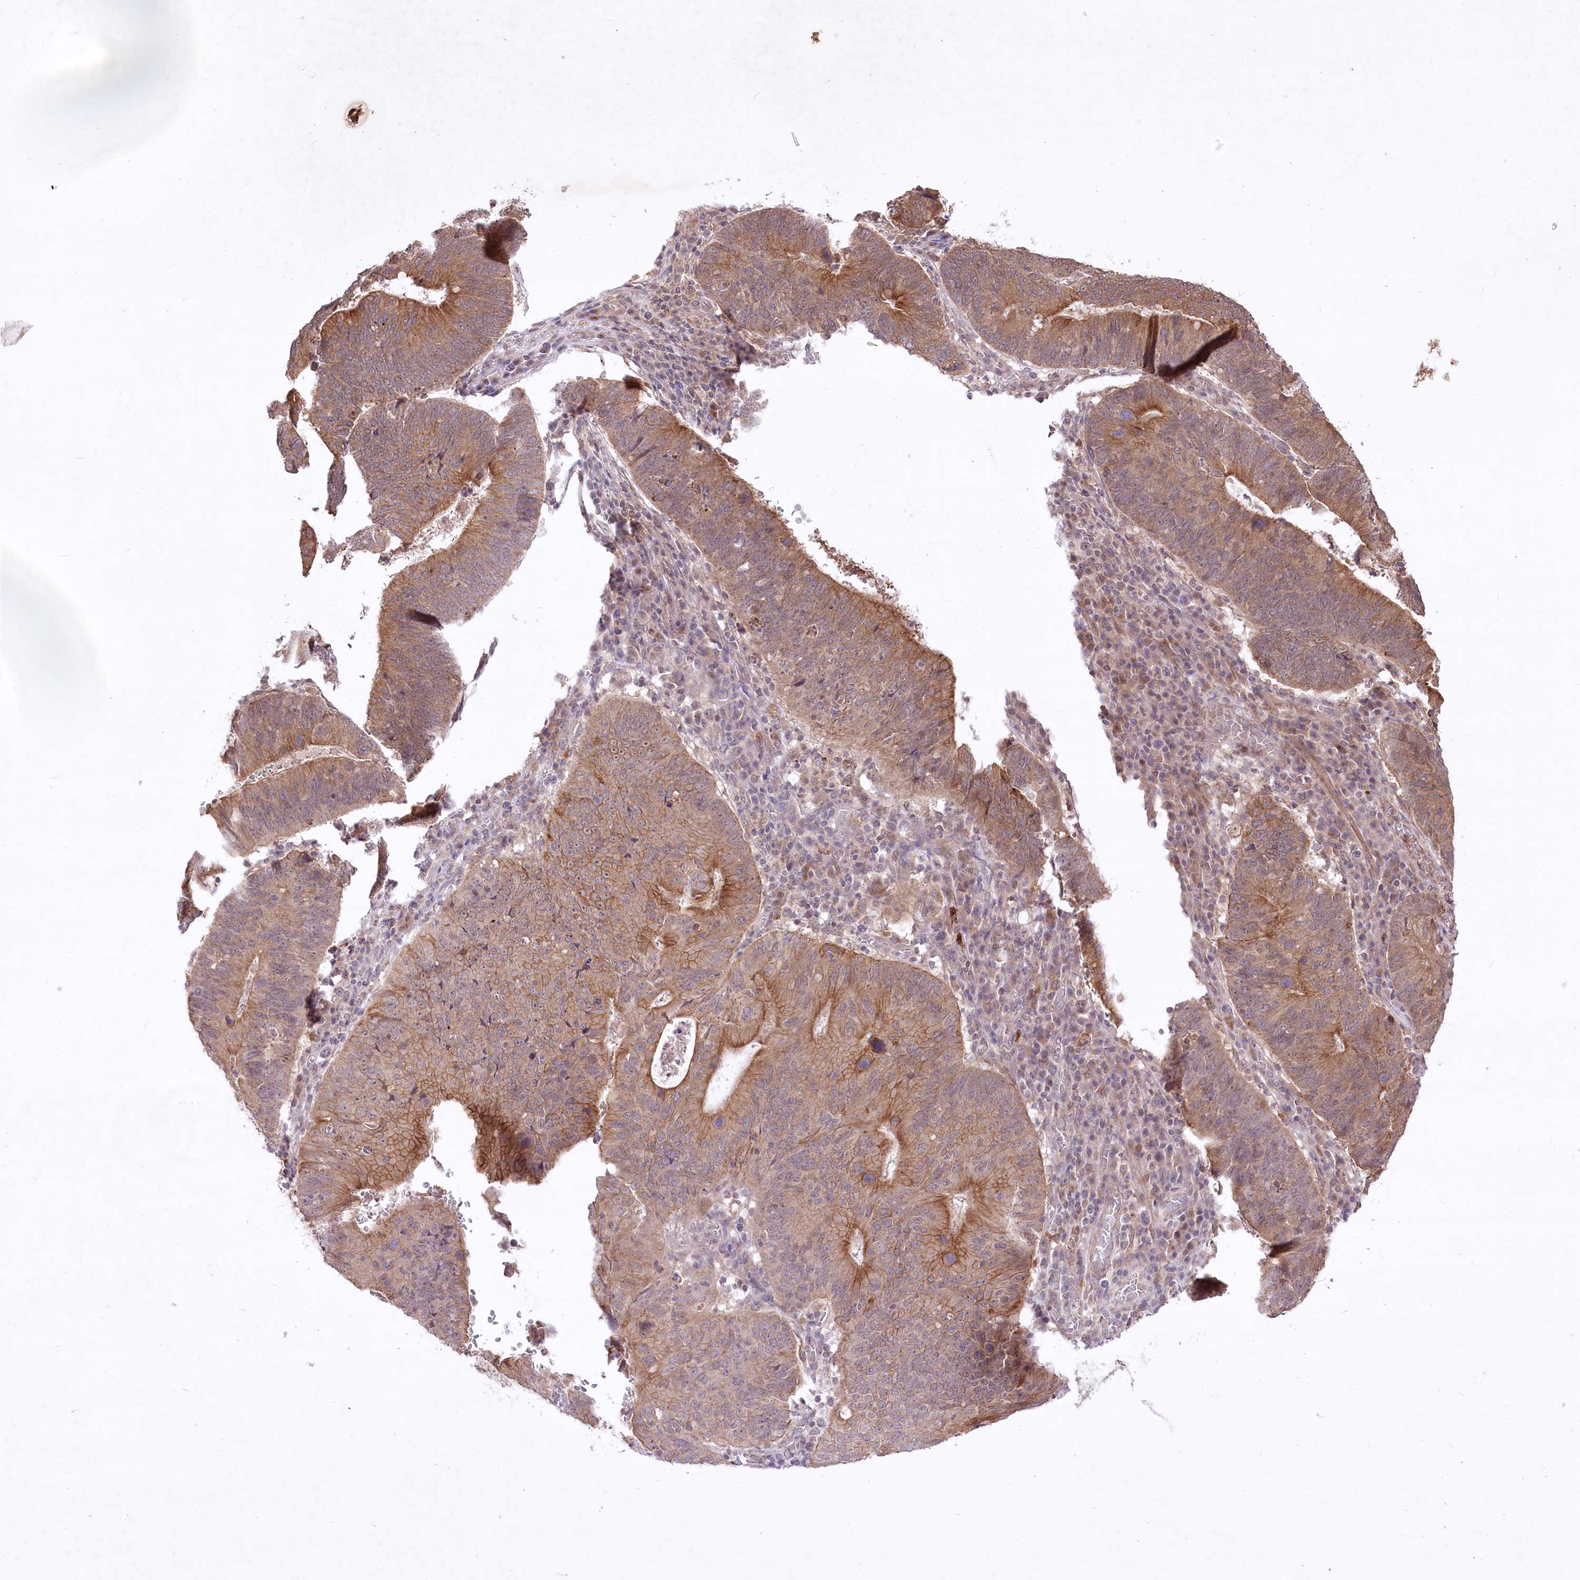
{"staining": {"intensity": "moderate", "quantity": ">75%", "location": "cytoplasmic/membranous"}, "tissue": "stomach cancer", "cell_type": "Tumor cells", "image_type": "cancer", "snomed": [{"axis": "morphology", "description": "Adenocarcinoma, NOS"}, {"axis": "topography", "description": "Stomach"}], "caption": "High-power microscopy captured an immunohistochemistry (IHC) histopathology image of adenocarcinoma (stomach), revealing moderate cytoplasmic/membranous staining in about >75% of tumor cells. (DAB IHC with brightfield microscopy, high magnification).", "gene": "HELT", "patient": {"sex": "male", "age": 59}}